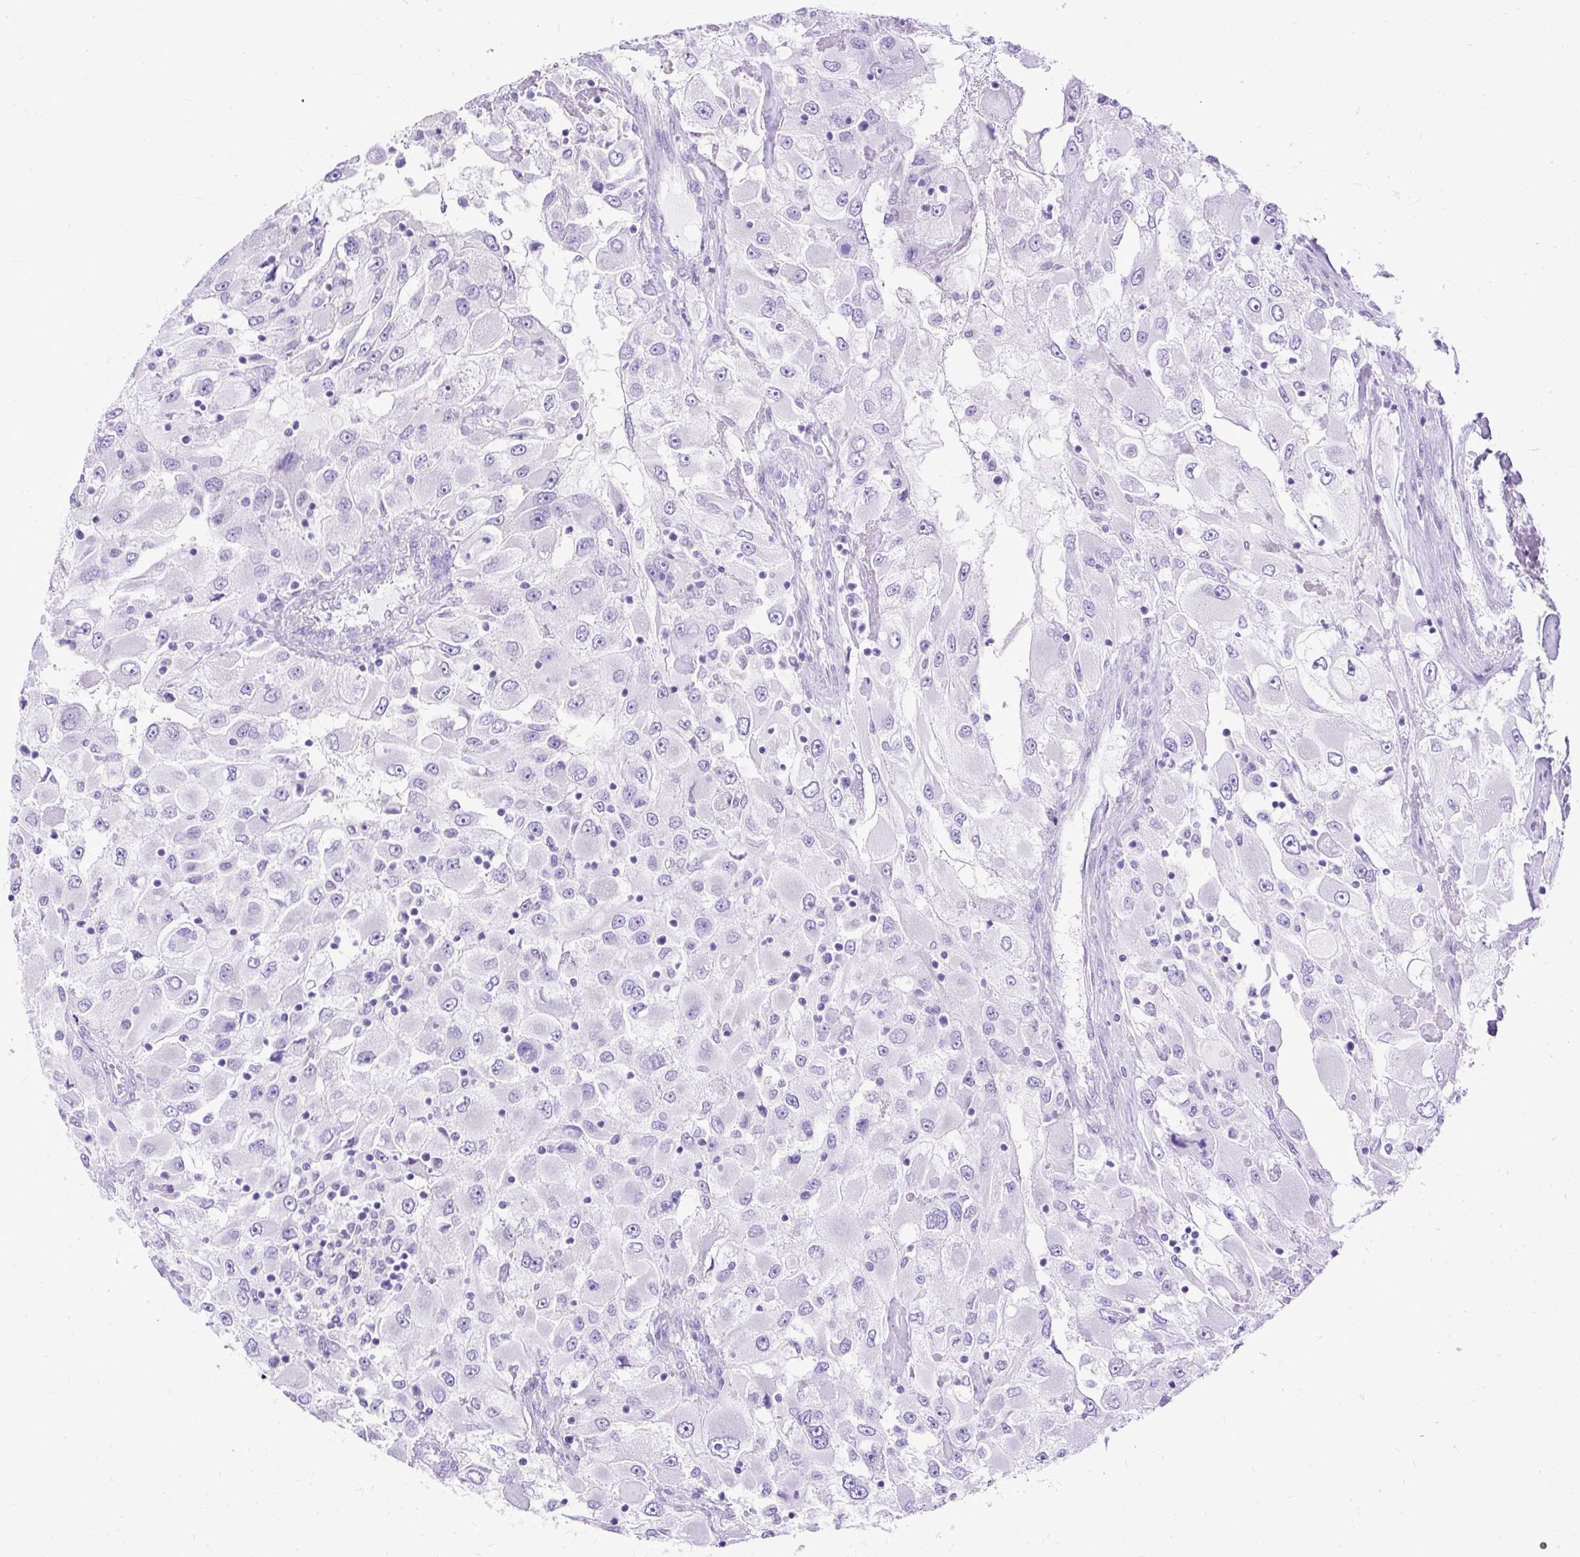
{"staining": {"intensity": "negative", "quantity": "none", "location": "none"}, "tissue": "renal cancer", "cell_type": "Tumor cells", "image_type": "cancer", "snomed": [{"axis": "morphology", "description": "Adenocarcinoma, NOS"}, {"axis": "topography", "description": "Kidney"}], "caption": "This is an IHC image of renal cancer (adenocarcinoma). There is no expression in tumor cells.", "gene": "HEY1", "patient": {"sex": "female", "age": 52}}